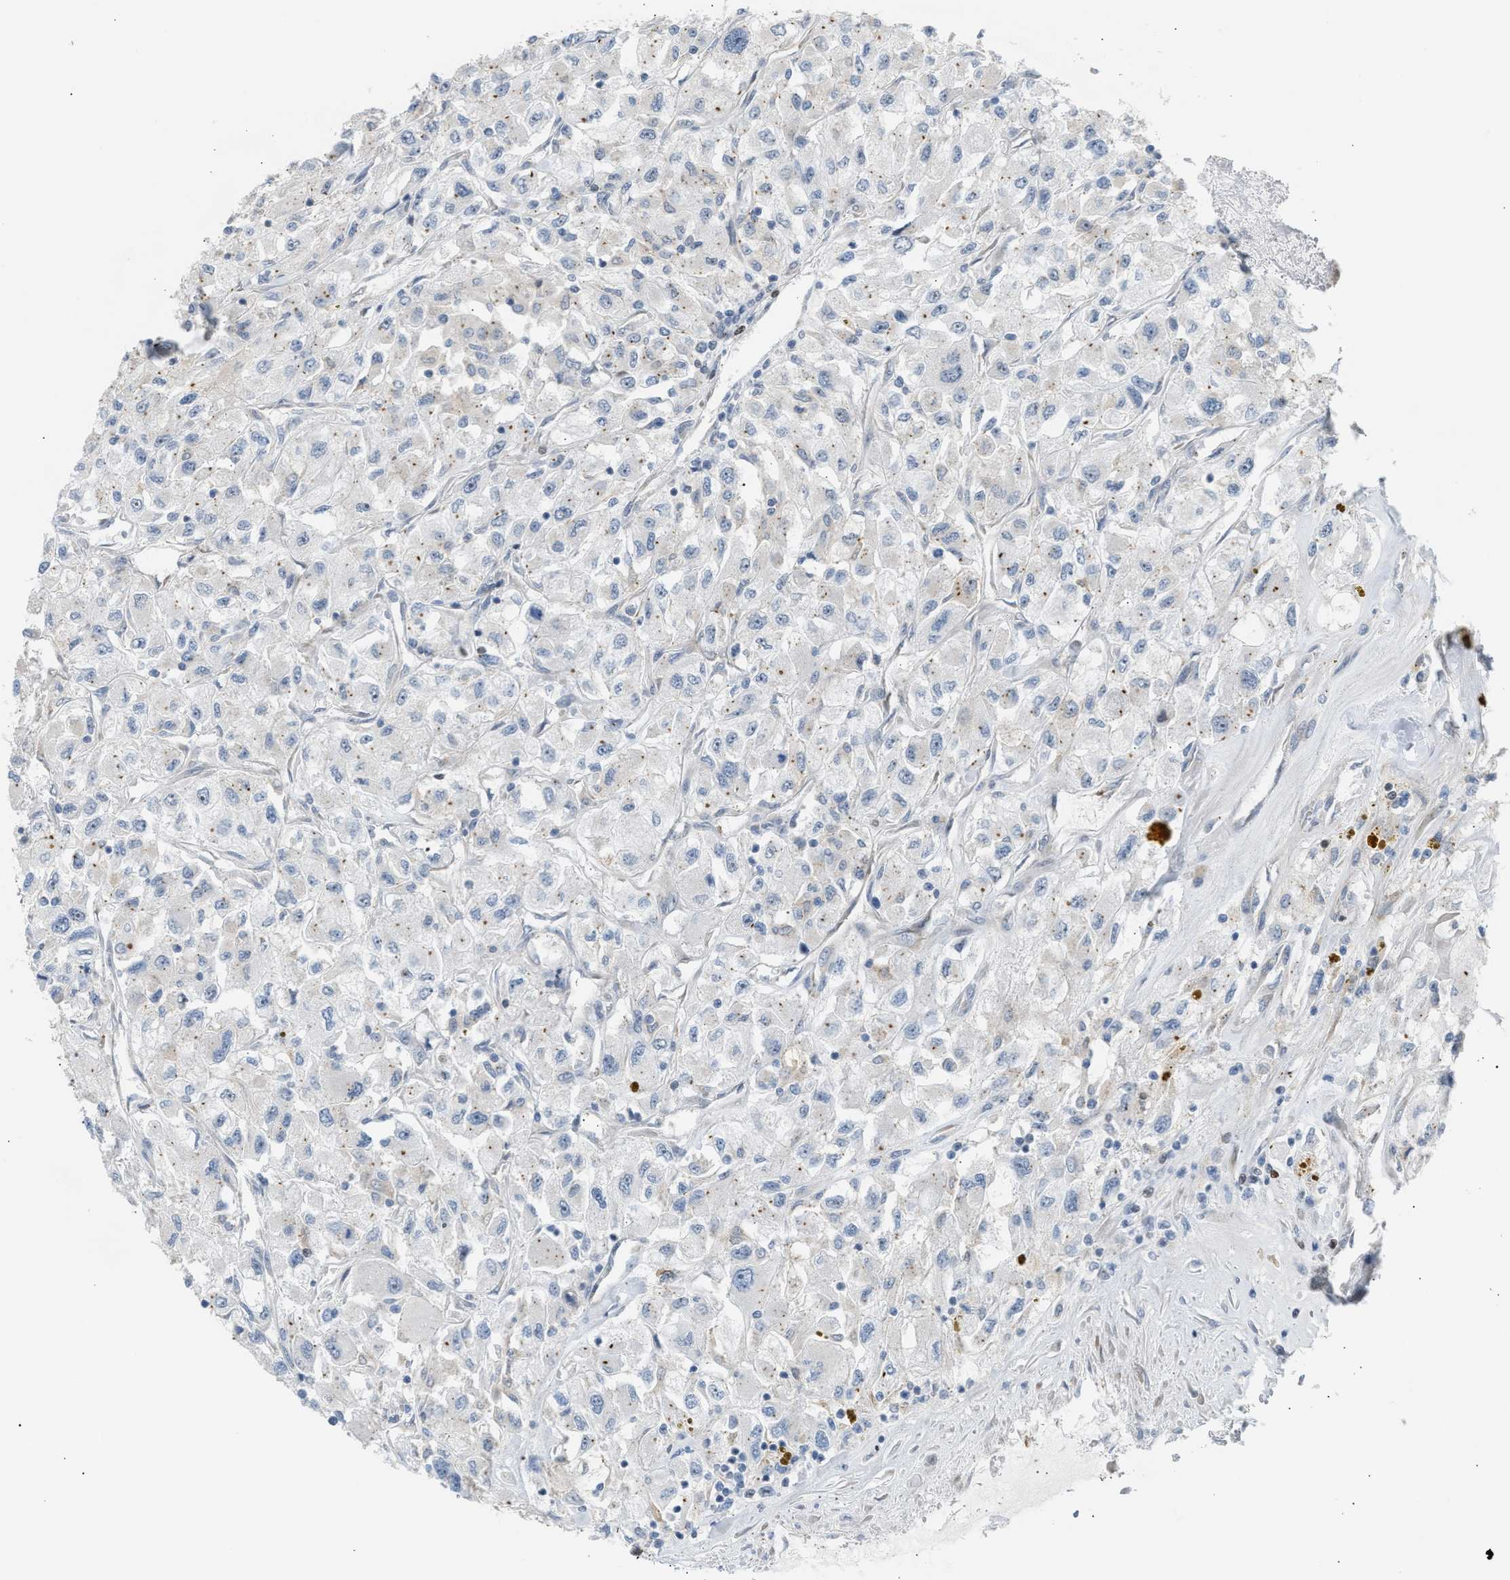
{"staining": {"intensity": "negative", "quantity": "none", "location": "none"}, "tissue": "renal cancer", "cell_type": "Tumor cells", "image_type": "cancer", "snomed": [{"axis": "morphology", "description": "Adenocarcinoma, NOS"}, {"axis": "topography", "description": "Kidney"}], "caption": "This is a photomicrograph of IHC staining of renal cancer, which shows no expression in tumor cells.", "gene": "NPS", "patient": {"sex": "female", "age": 52}}